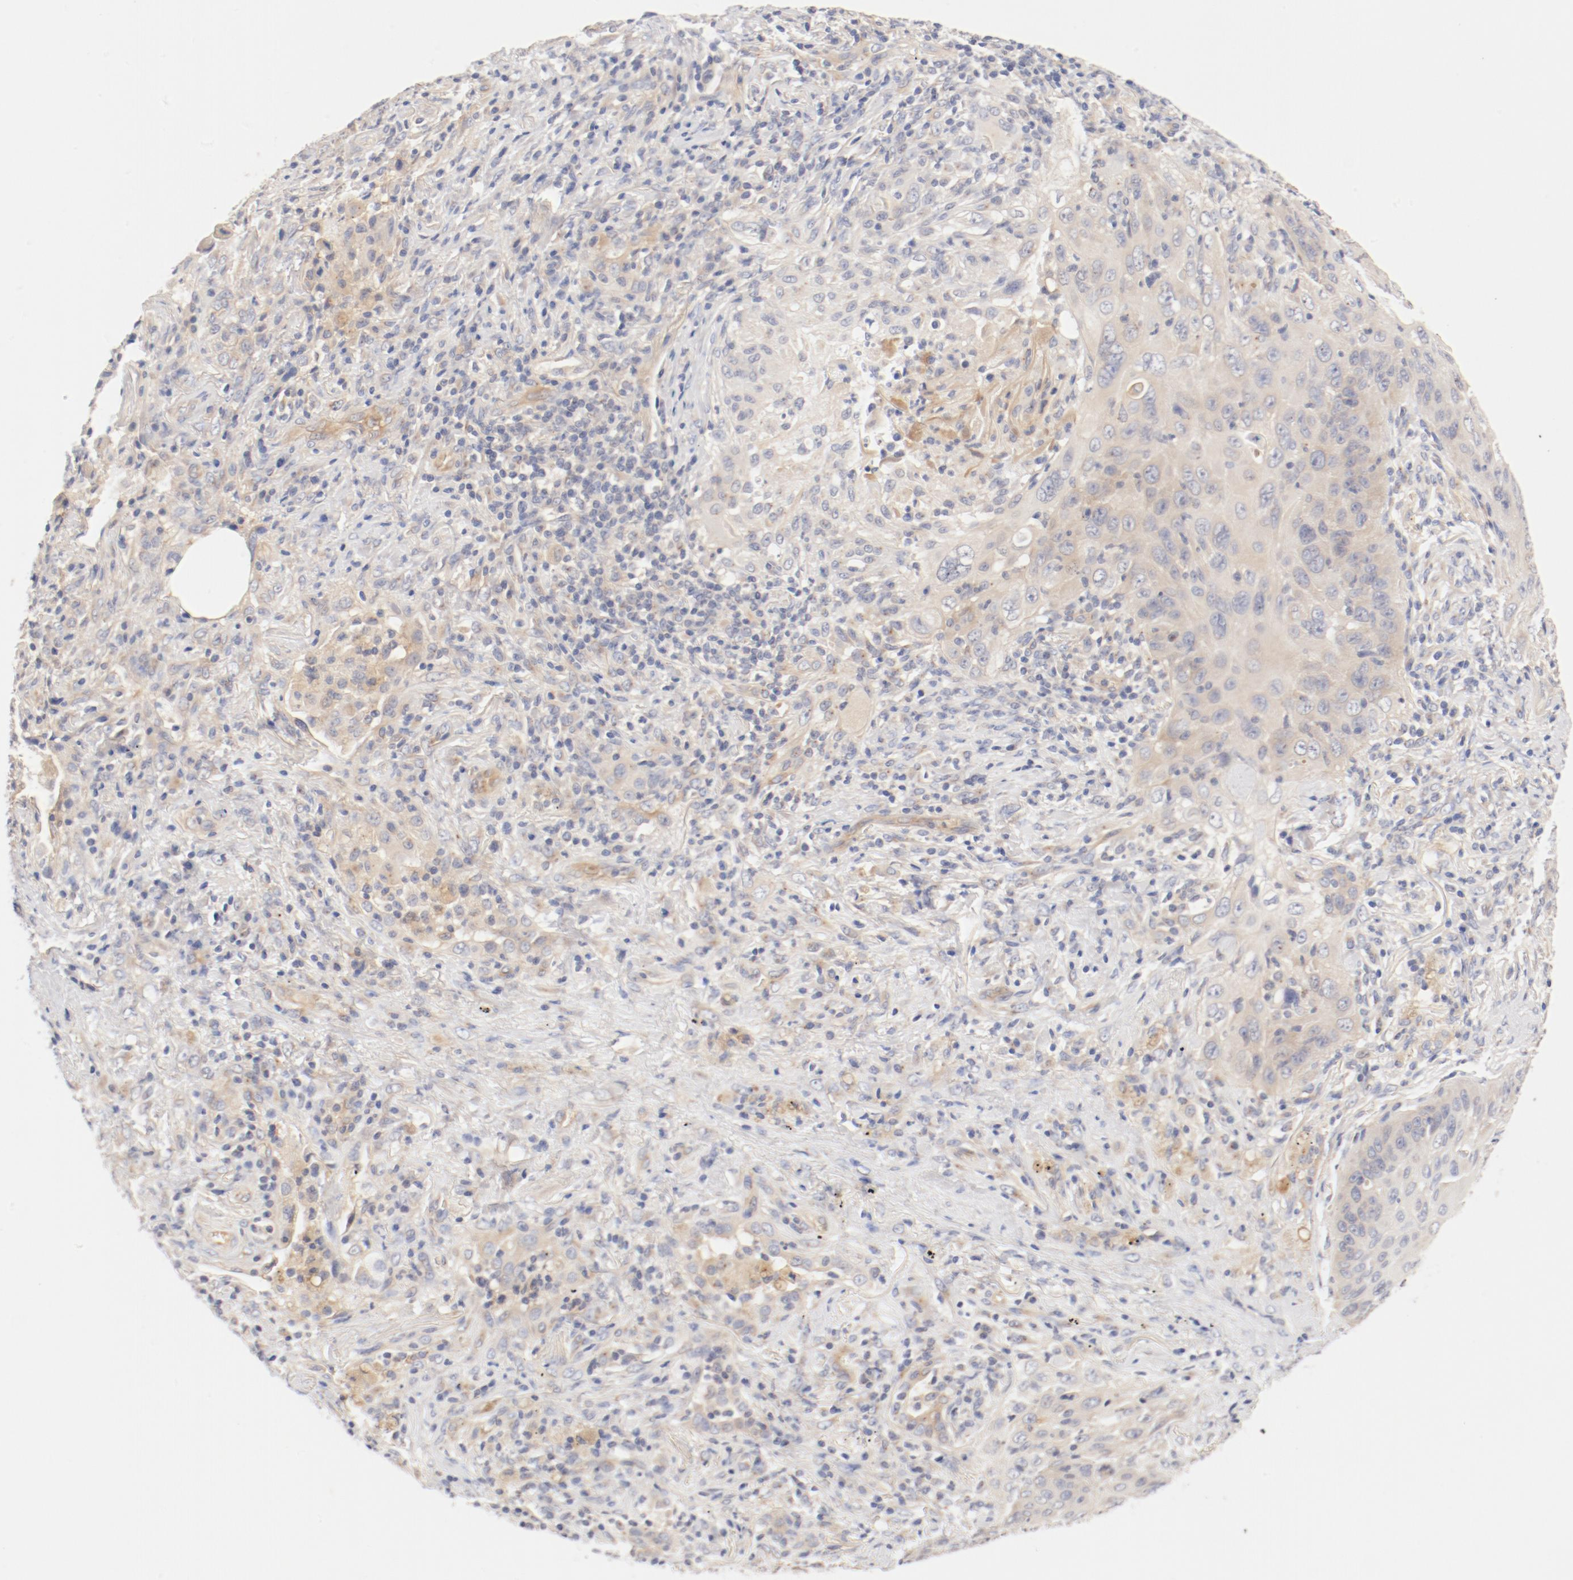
{"staining": {"intensity": "weak", "quantity": "<25%", "location": "cytoplasmic/membranous"}, "tissue": "lung cancer", "cell_type": "Tumor cells", "image_type": "cancer", "snomed": [{"axis": "morphology", "description": "Squamous cell carcinoma, NOS"}, {"axis": "topography", "description": "Lung"}], "caption": "This photomicrograph is of lung cancer (squamous cell carcinoma) stained with immunohistochemistry to label a protein in brown with the nuclei are counter-stained blue. There is no staining in tumor cells.", "gene": "DYNC1H1", "patient": {"sex": "female", "age": 67}}